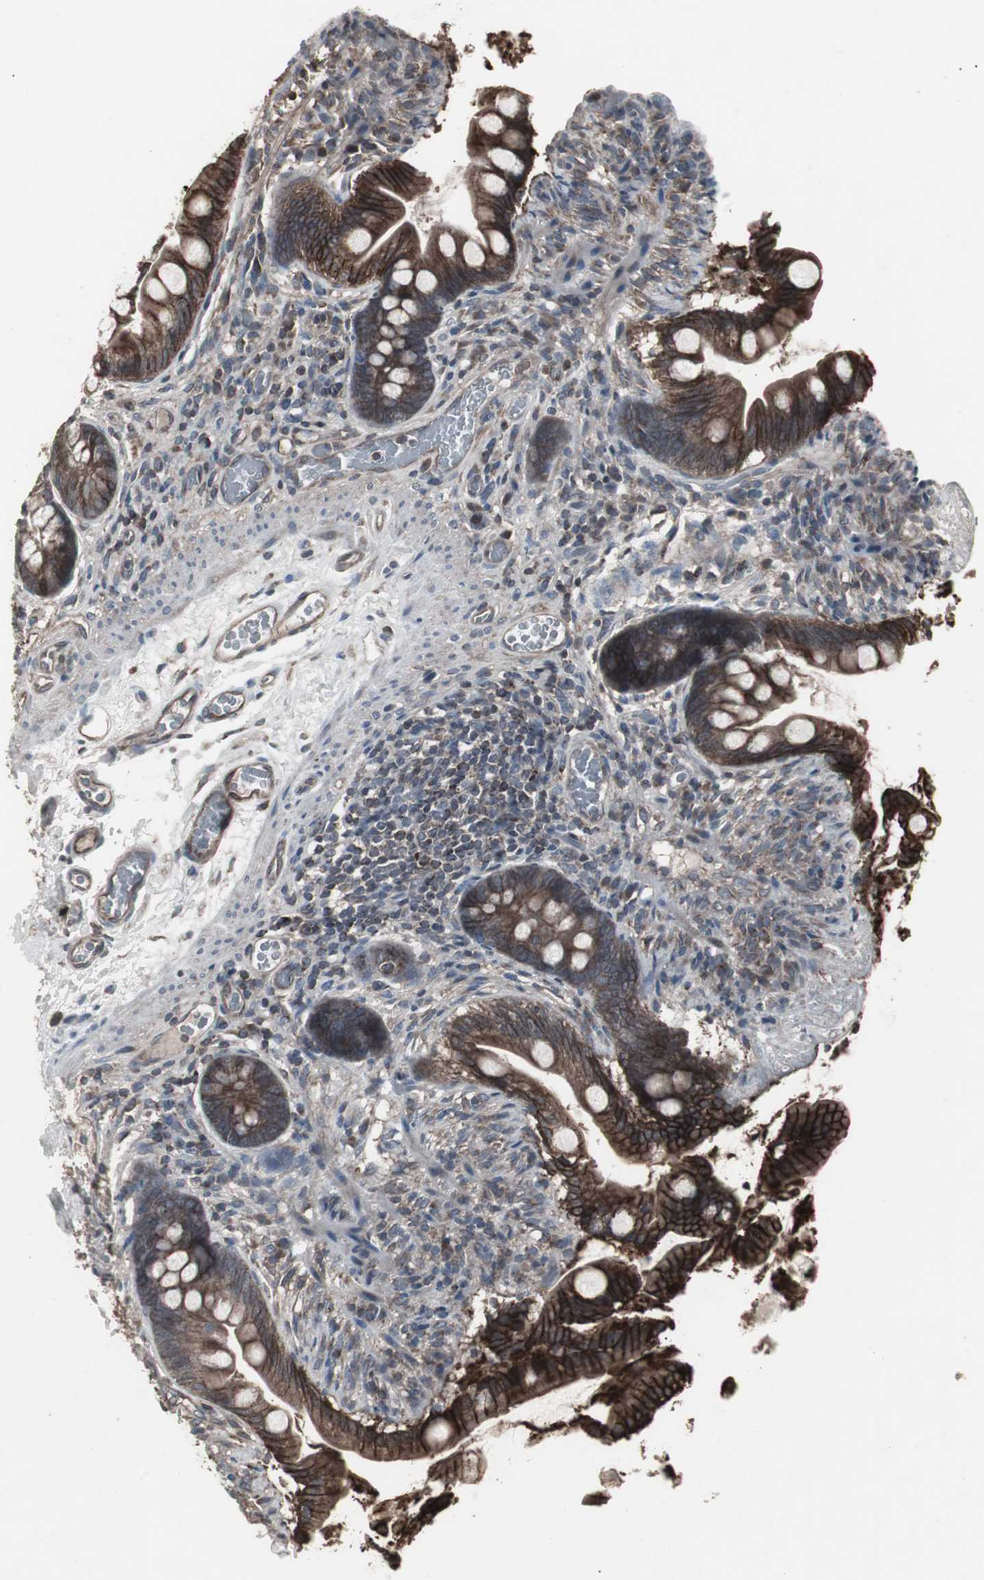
{"staining": {"intensity": "moderate", "quantity": "25%-75%", "location": "cytoplasmic/membranous"}, "tissue": "small intestine", "cell_type": "Glandular cells", "image_type": "normal", "snomed": [{"axis": "morphology", "description": "Normal tissue, NOS"}, {"axis": "topography", "description": "Small intestine"}], "caption": "Glandular cells exhibit medium levels of moderate cytoplasmic/membranous expression in approximately 25%-75% of cells in normal small intestine. (IHC, brightfield microscopy, high magnification).", "gene": "SSTR2", "patient": {"sex": "female", "age": 56}}